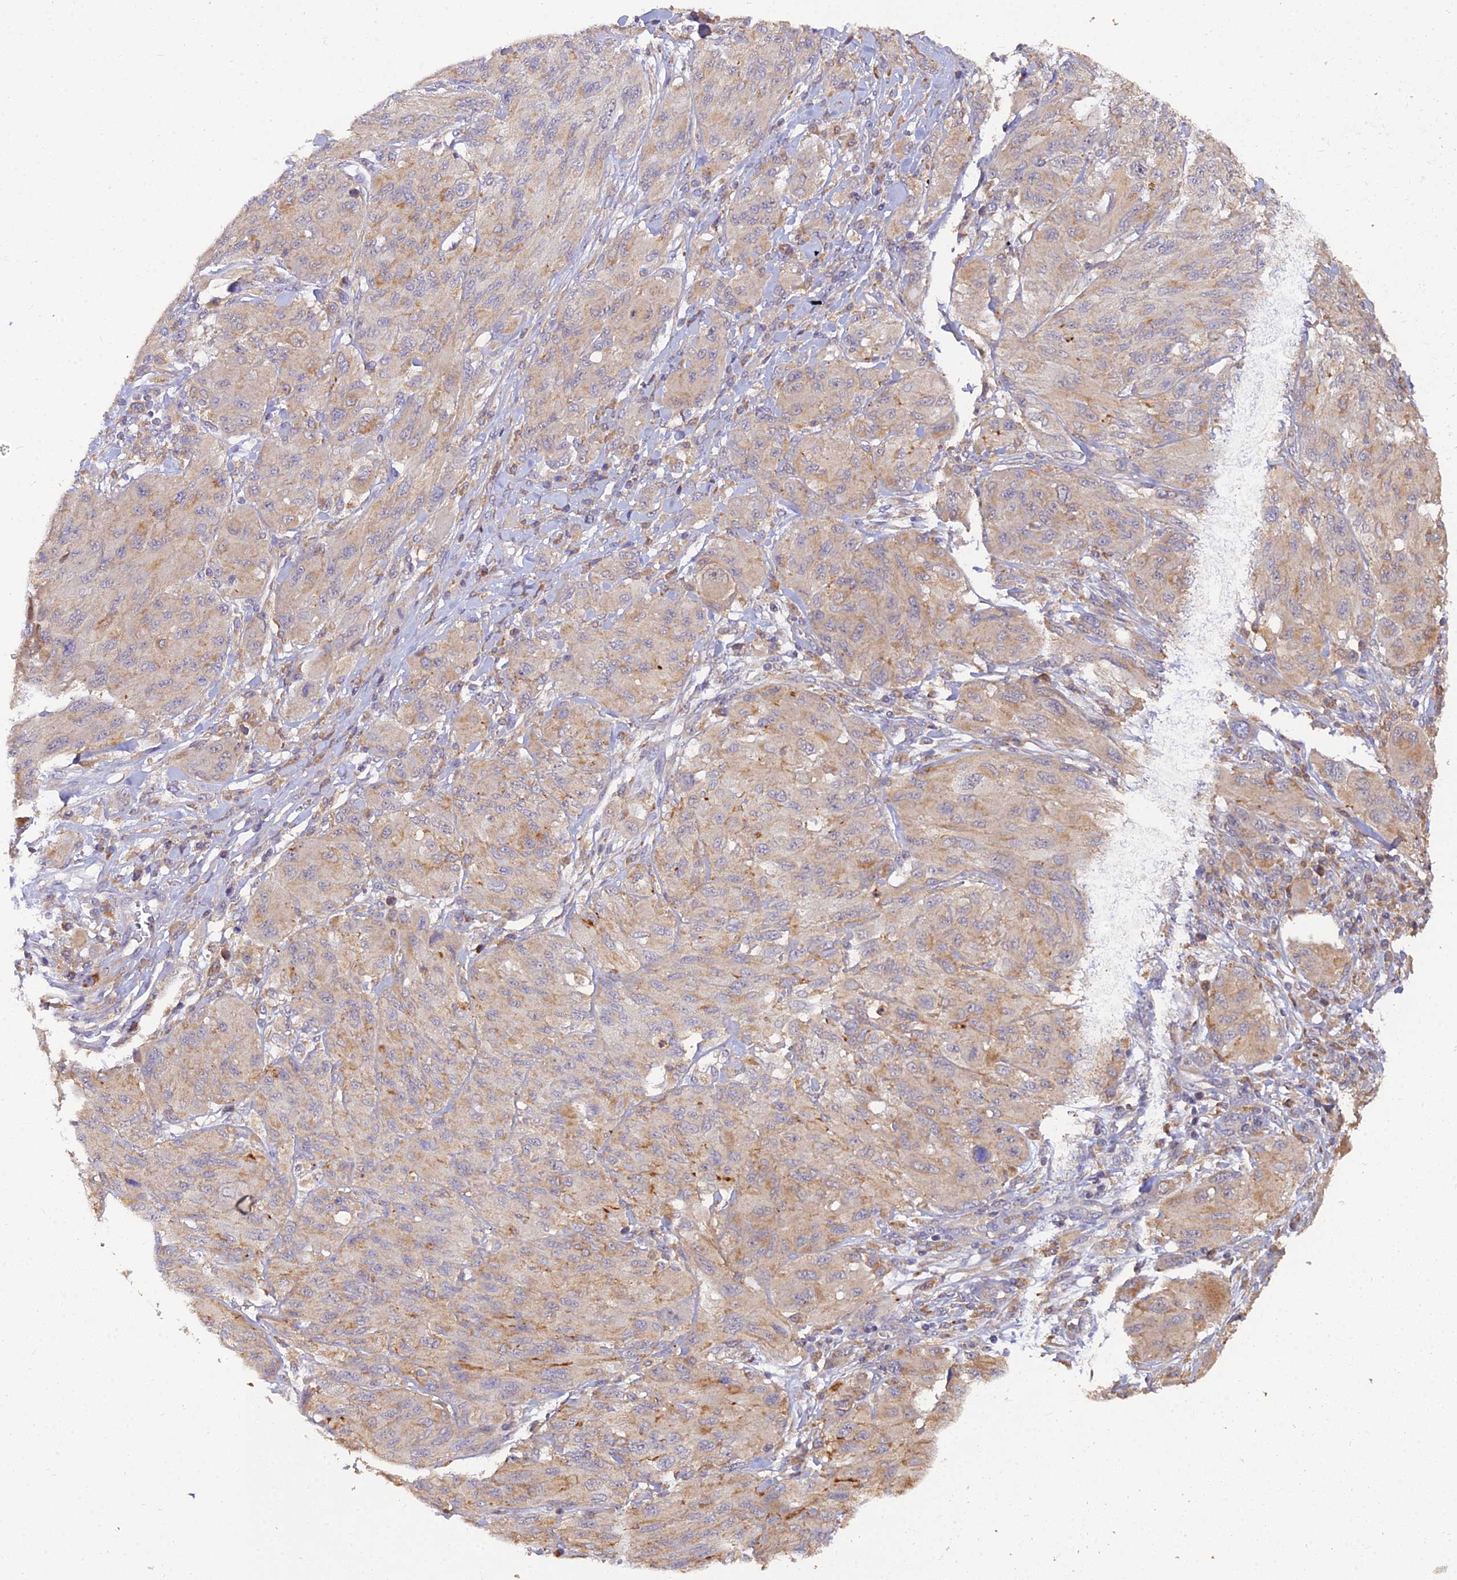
{"staining": {"intensity": "moderate", "quantity": ">75%", "location": "cytoplasmic/membranous"}, "tissue": "melanoma", "cell_type": "Tumor cells", "image_type": "cancer", "snomed": [{"axis": "morphology", "description": "Malignant melanoma, NOS"}, {"axis": "topography", "description": "Skin"}], "caption": "A micrograph of human melanoma stained for a protein reveals moderate cytoplasmic/membranous brown staining in tumor cells. (brown staining indicates protein expression, while blue staining denotes nuclei).", "gene": "ARL8B", "patient": {"sex": "female", "age": 91}}